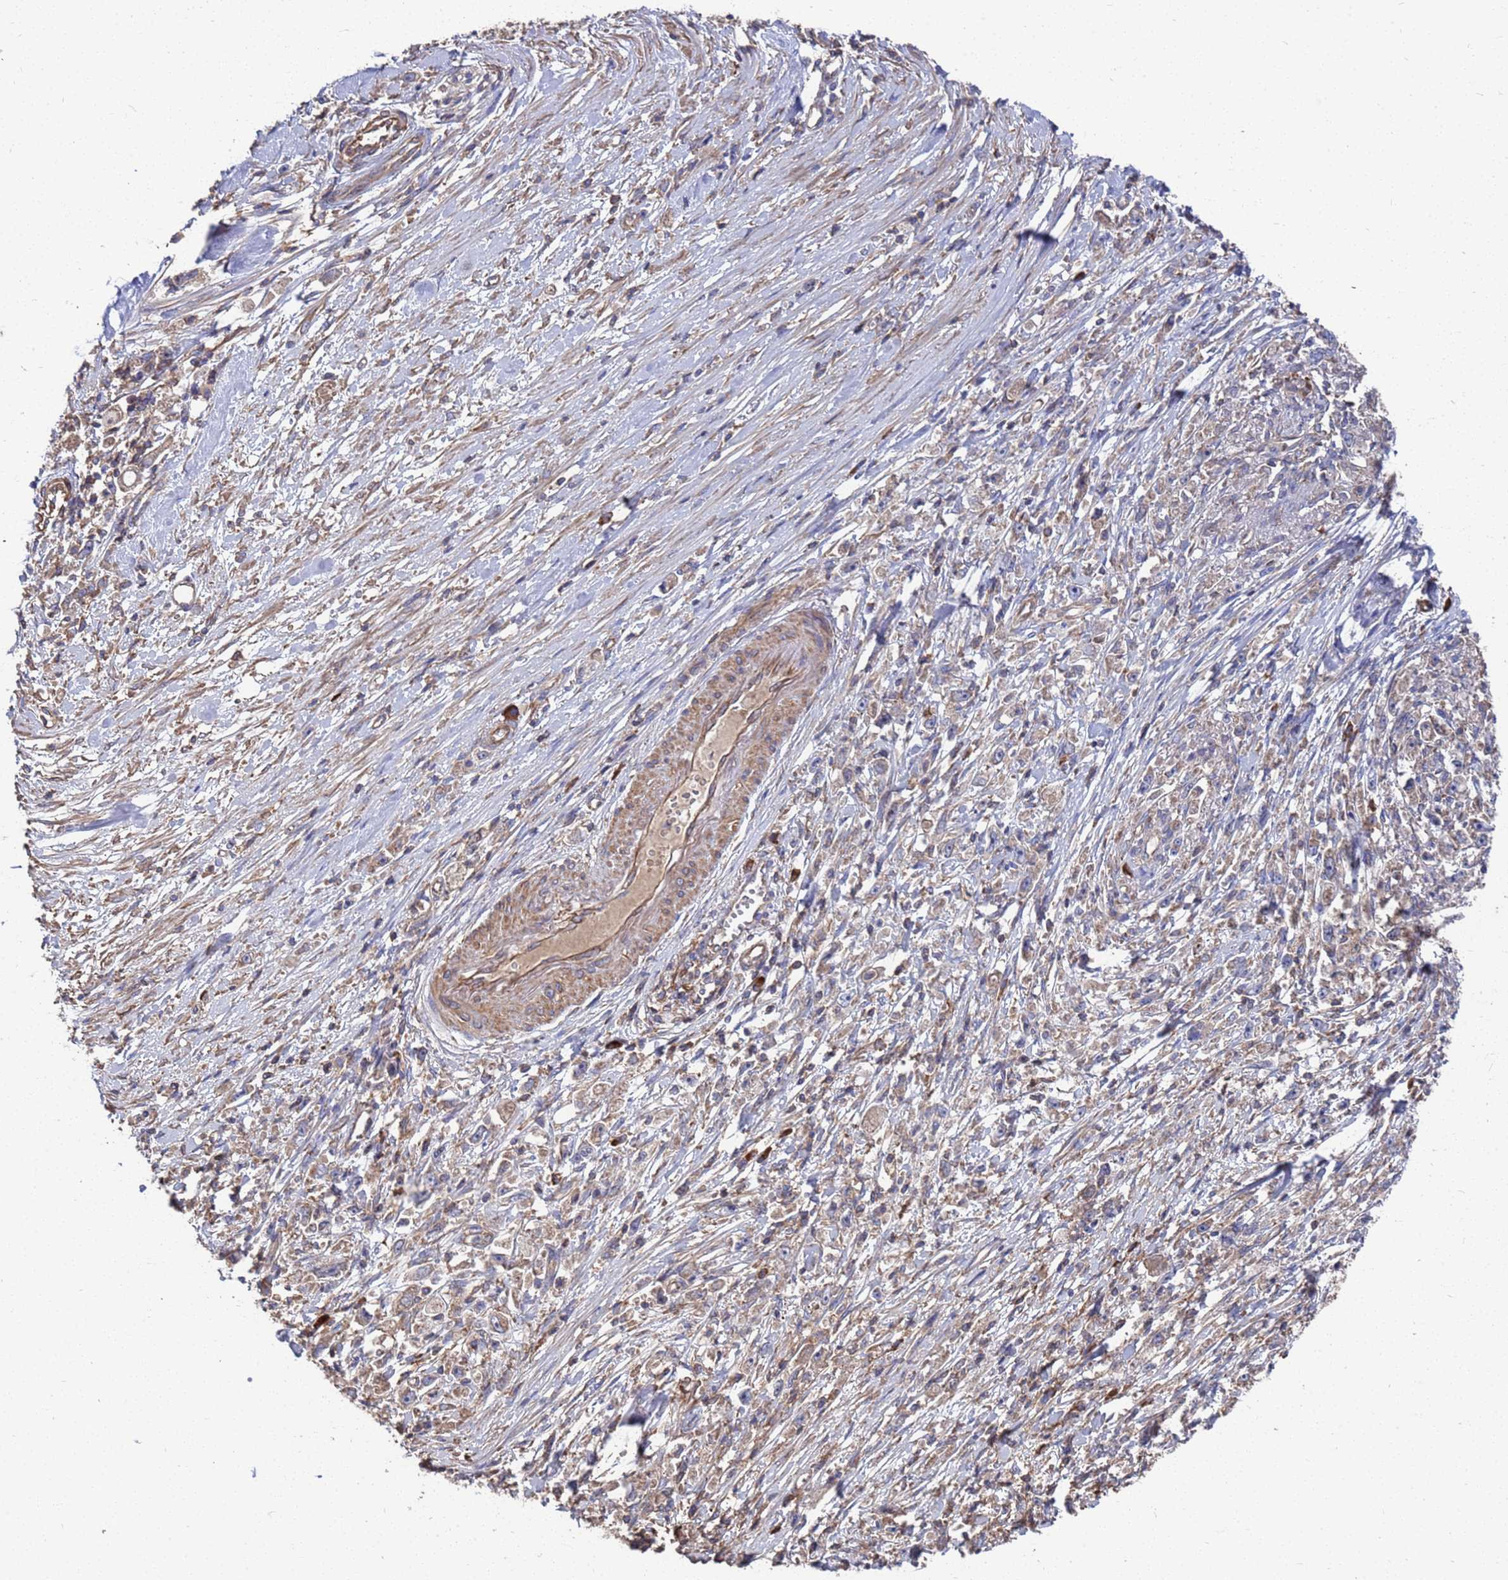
{"staining": {"intensity": "weak", "quantity": "25%-75%", "location": "cytoplasmic/membranous"}, "tissue": "stomach cancer", "cell_type": "Tumor cells", "image_type": "cancer", "snomed": [{"axis": "morphology", "description": "Adenocarcinoma, NOS"}, {"axis": "topography", "description": "Stomach"}], "caption": "This image shows immunohistochemistry (IHC) staining of human adenocarcinoma (stomach), with low weak cytoplasmic/membranous expression in approximately 25%-75% of tumor cells.", "gene": "PYCR1", "patient": {"sex": "female", "age": 59}}